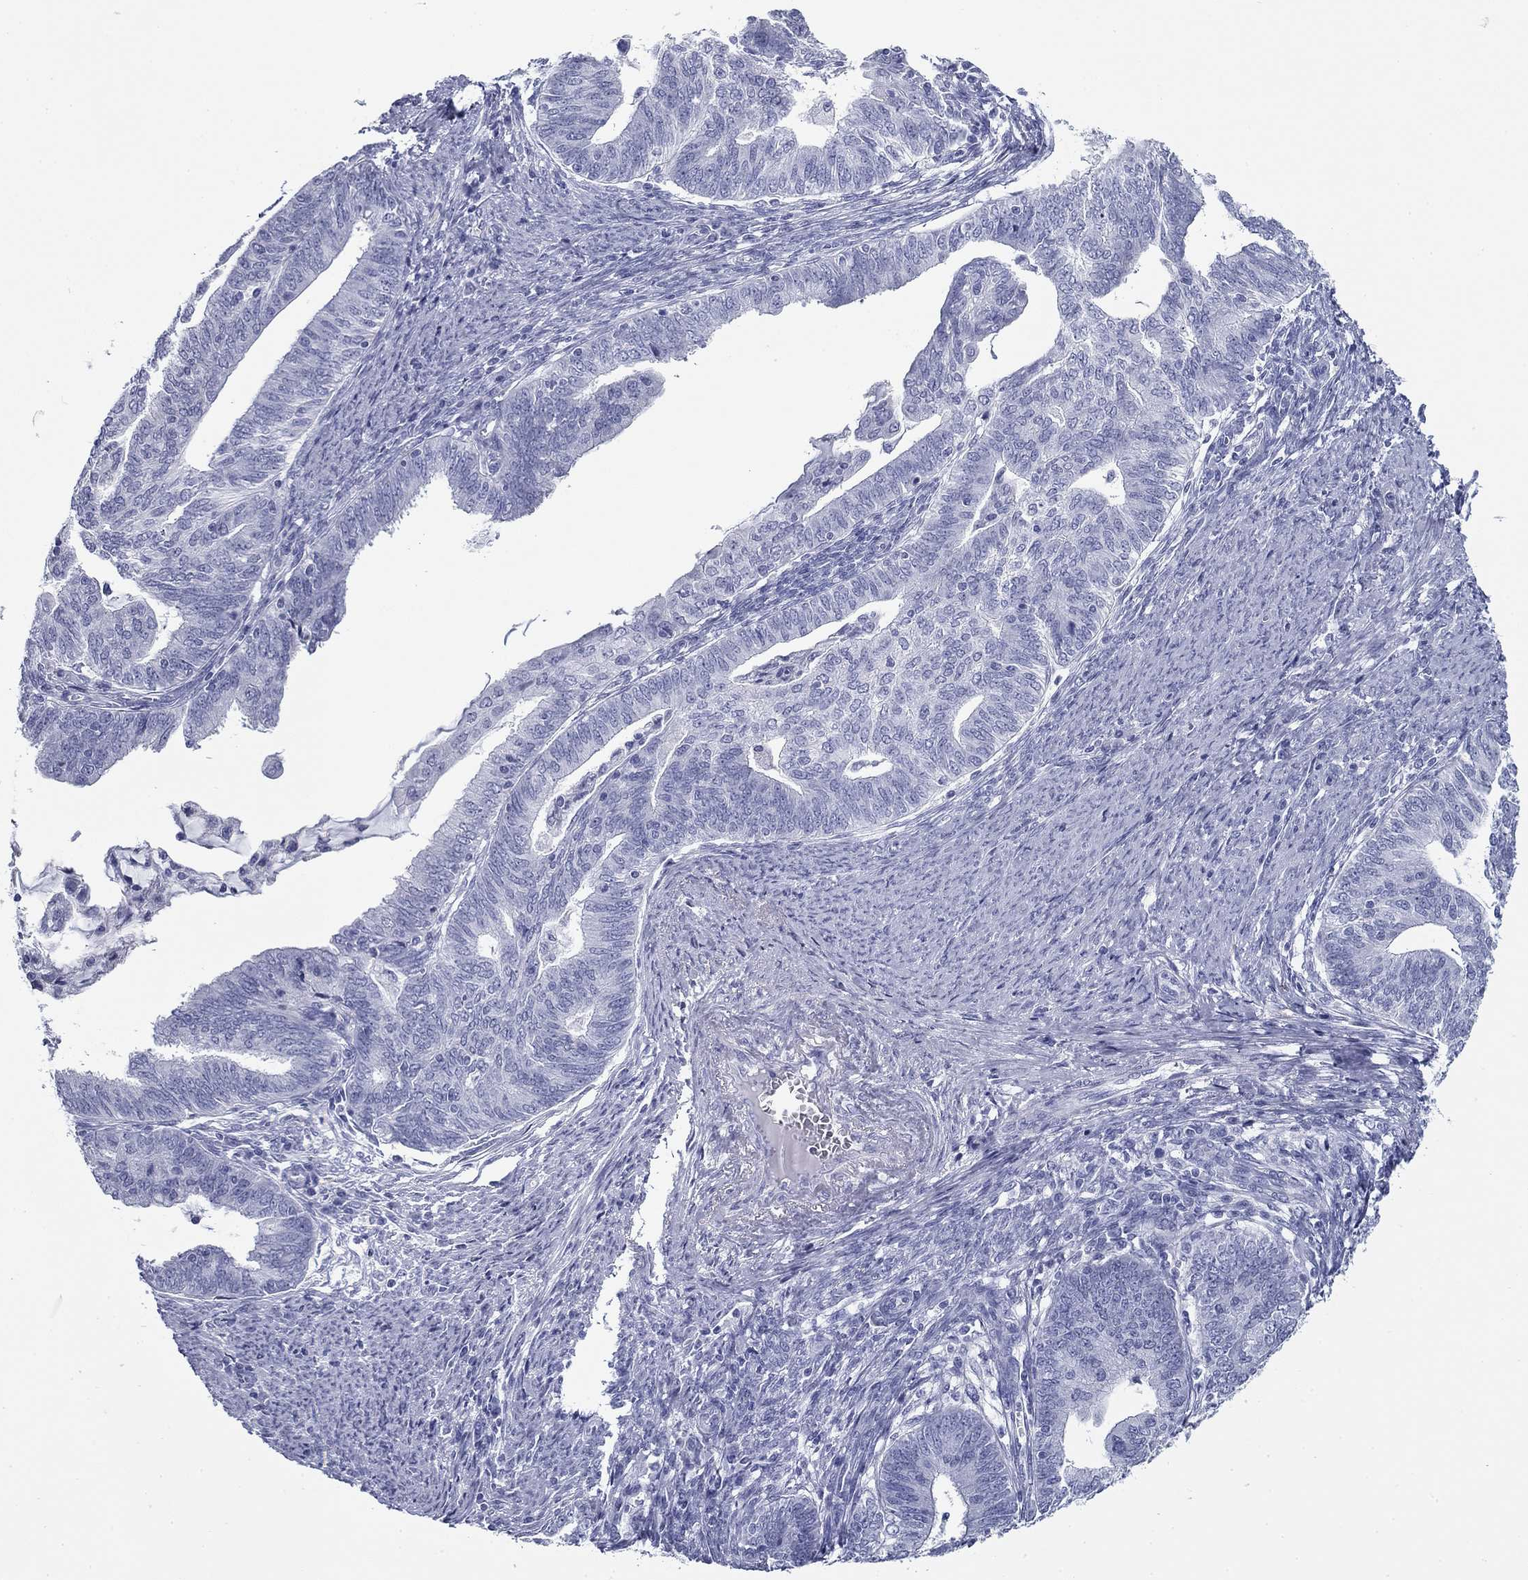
{"staining": {"intensity": "negative", "quantity": "none", "location": "none"}, "tissue": "endometrial cancer", "cell_type": "Tumor cells", "image_type": "cancer", "snomed": [{"axis": "morphology", "description": "Adenocarcinoma, NOS"}, {"axis": "topography", "description": "Endometrium"}], "caption": "Histopathology image shows no significant protein positivity in tumor cells of endometrial cancer.", "gene": "ZP2", "patient": {"sex": "female", "age": 82}}